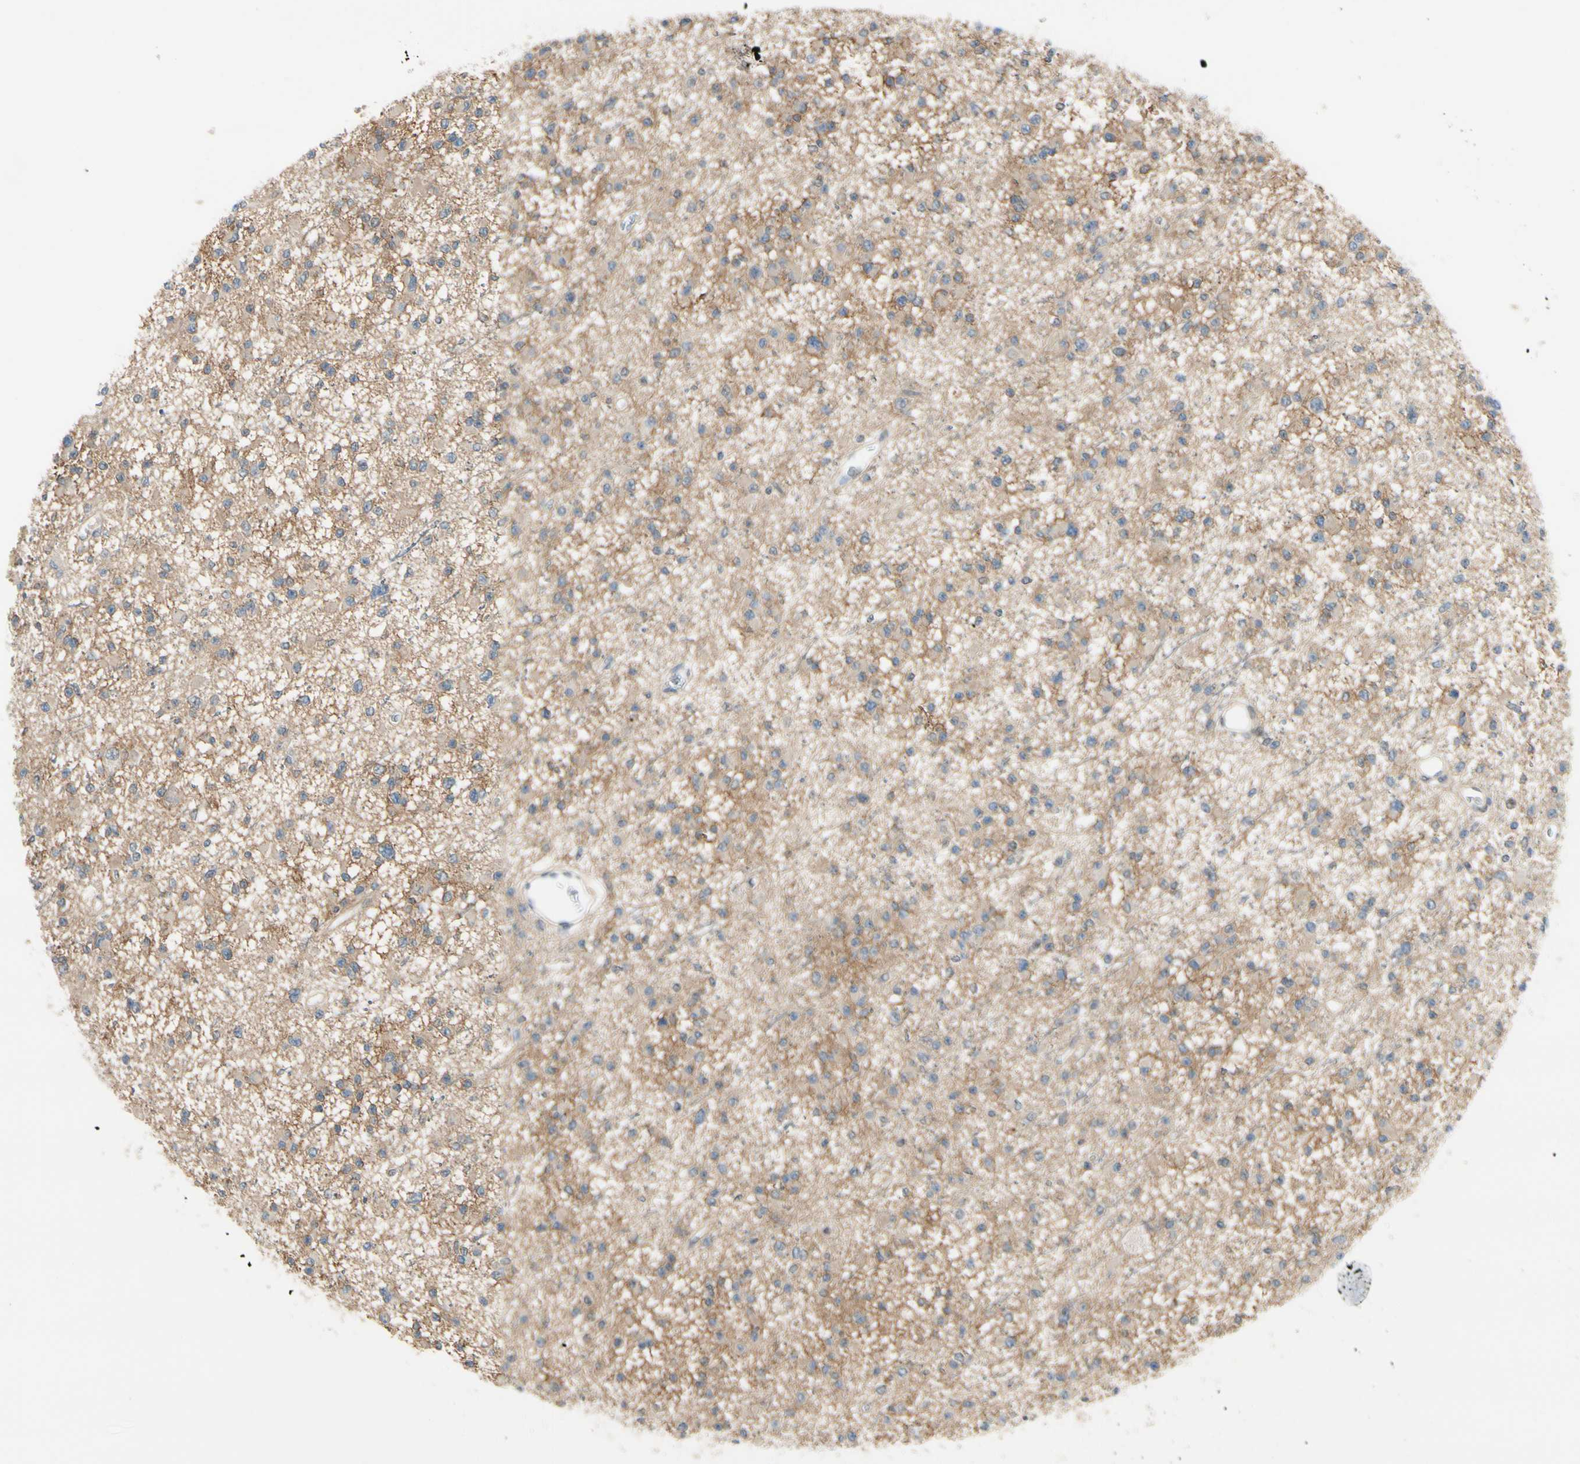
{"staining": {"intensity": "moderate", "quantity": "<25%", "location": "cytoplasmic/membranous"}, "tissue": "glioma", "cell_type": "Tumor cells", "image_type": "cancer", "snomed": [{"axis": "morphology", "description": "Glioma, malignant, Low grade"}, {"axis": "topography", "description": "Brain"}], "caption": "Immunohistochemistry (DAB) staining of human glioma reveals moderate cytoplasmic/membranous protein staining in approximately <25% of tumor cells. The staining is performed using DAB (3,3'-diaminobenzidine) brown chromogen to label protein expression. The nuclei are counter-stained blue using hematoxylin.", "gene": "PTTG1", "patient": {"sex": "female", "age": 22}}